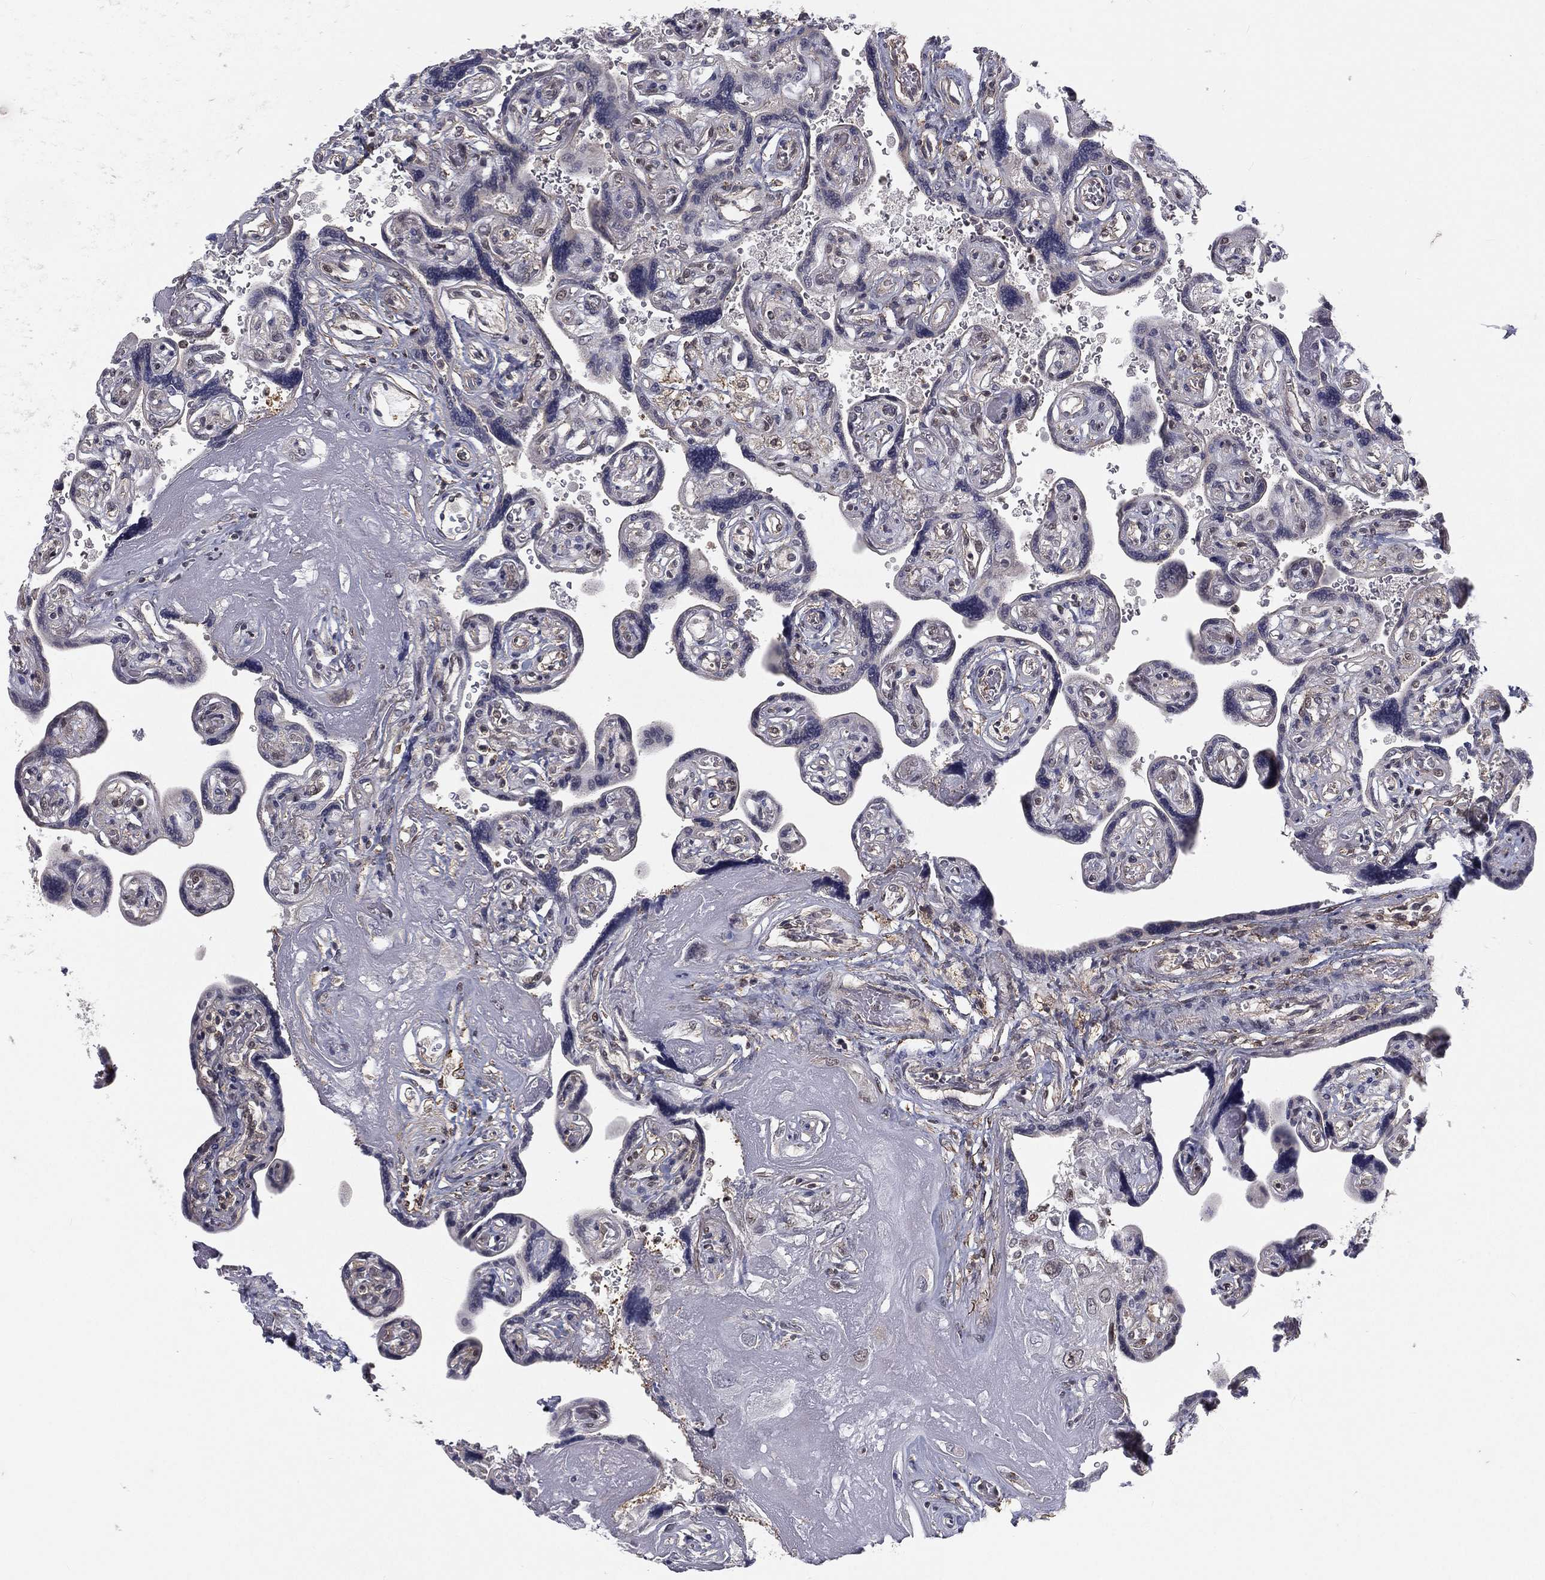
{"staining": {"intensity": "strong", "quantity": "<25%", "location": "nuclear"}, "tissue": "placenta", "cell_type": "Decidual cells", "image_type": "normal", "snomed": [{"axis": "morphology", "description": "Normal tissue, NOS"}, {"axis": "topography", "description": "Placenta"}], "caption": "Benign placenta shows strong nuclear positivity in about <25% of decidual cells, visualized by immunohistochemistry.", "gene": "MORC2", "patient": {"sex": "female", "age": 32}}